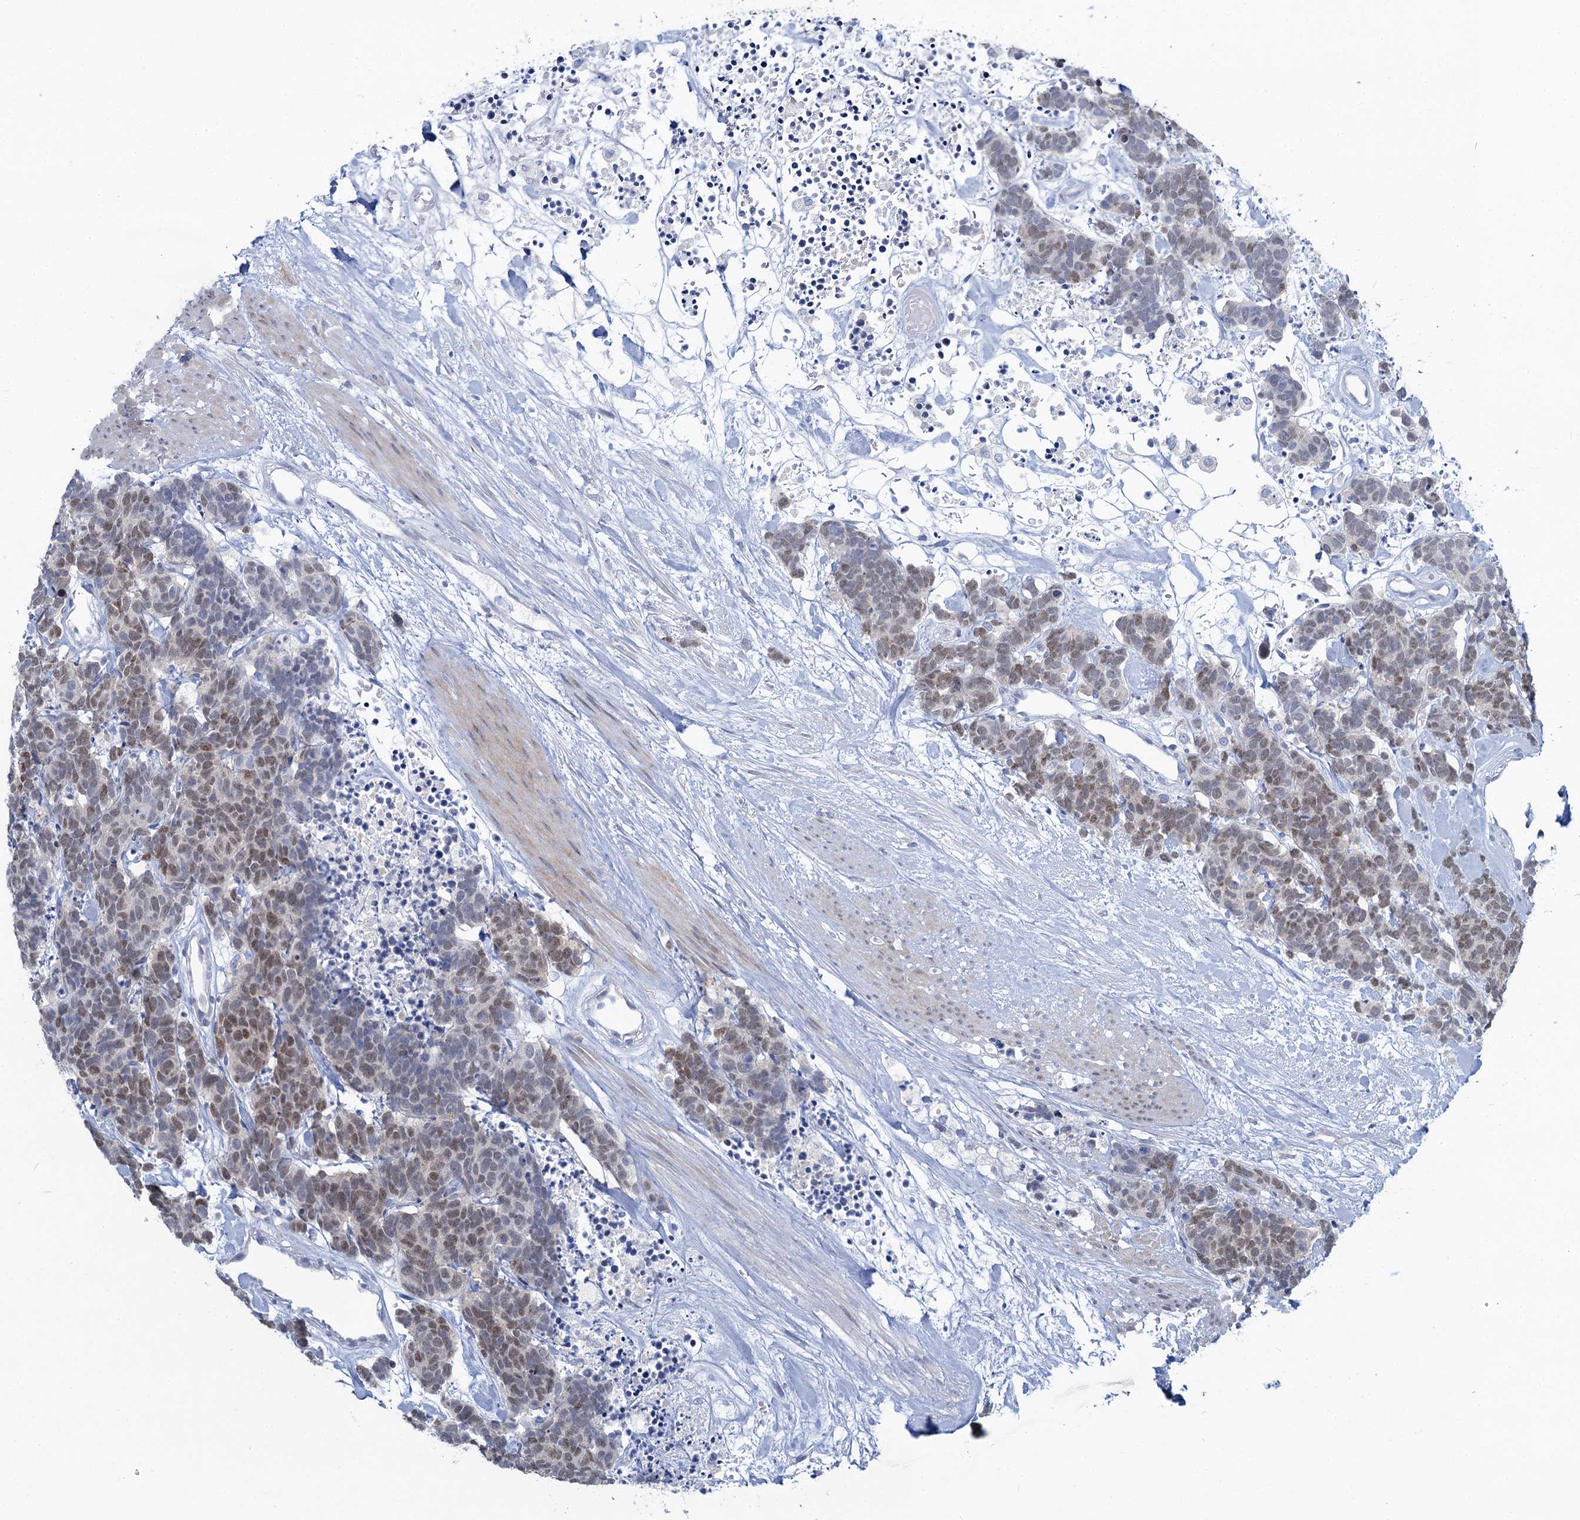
{"staining": {"intensity": "moderate", "quantity": "25%-75%", "location": "nuclear"}, "tissue": "carcinoid", "cell_type": "Tumor cells", "image_type": "cancer", "snomed": [{"axis": "morphology", "description": "Carcinoma, NOS"}, {"axis": "morphology", "description": "Carcinoid, malignant, NOS"}, {"axis": "topography", "description": "Urinary bladder"}], "caption": "Moderate nuclear staining for a protein is appreciated in approximately 25%-75% of tumor cells of carcinoid (malignant) using immunohistochemistry.", "gene": "TOX3", "patient": {"sex": "male", "age": 57}}